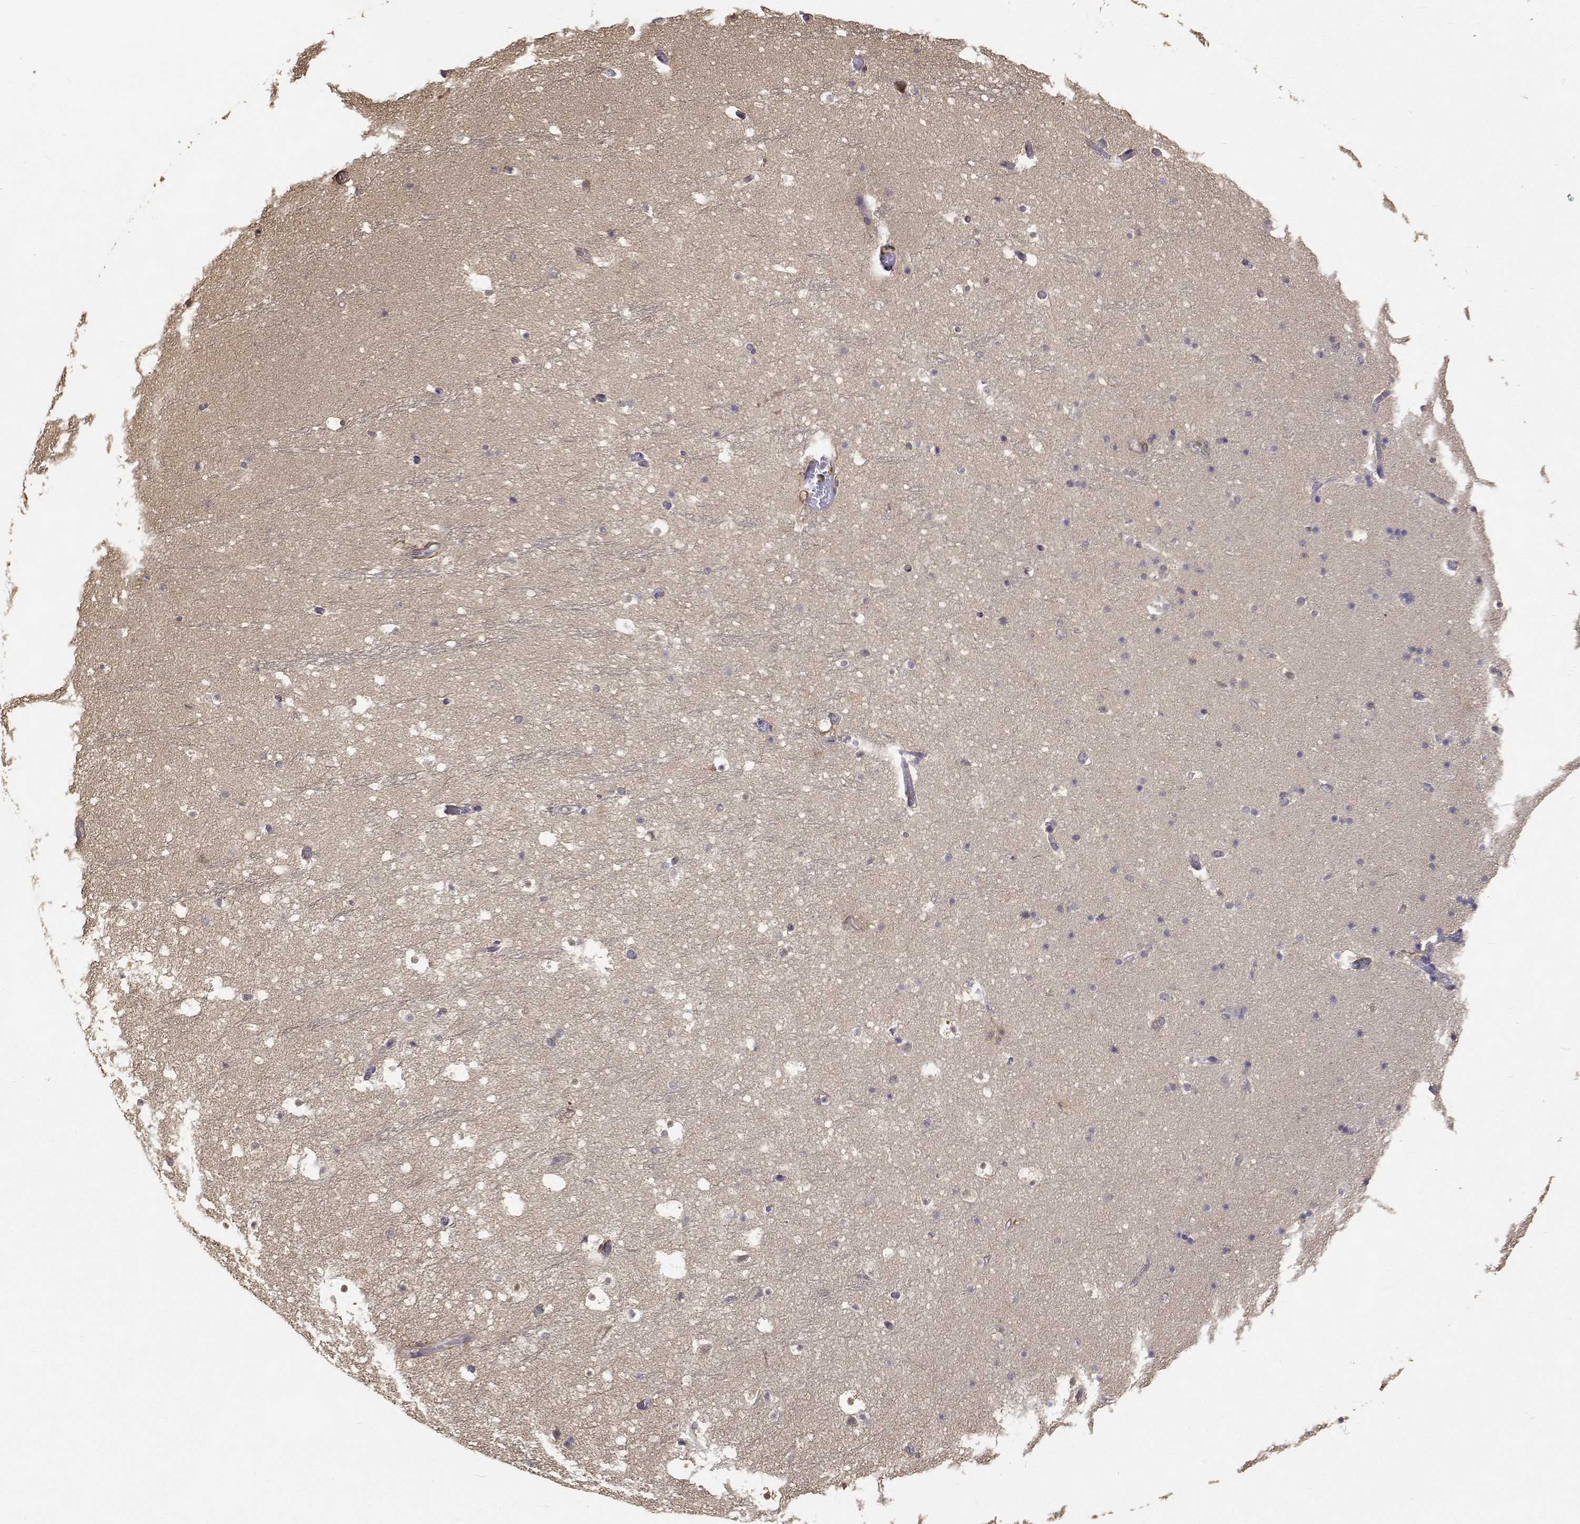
{"staining": {"intensity": "negative", "quantity": "none", "location": "none"}, "tissue": "hippocampus", "cell_type": "Glial cells", "image_type": "normal", "snomed": [{"axis": "morphology", "description": "Normal tissue, NOS"}, {"axis": "topography", "description": "Hippocampus"}], "caption": "Micrograph shows no significant protein staining in glial cells of unremarkable hippocampus. (DAB (3,3'-diaminobenzidine) IHC with hematoxylin counter stain).", "gene": "PCID2", "patient": {"sex": "male", "age": 26}}